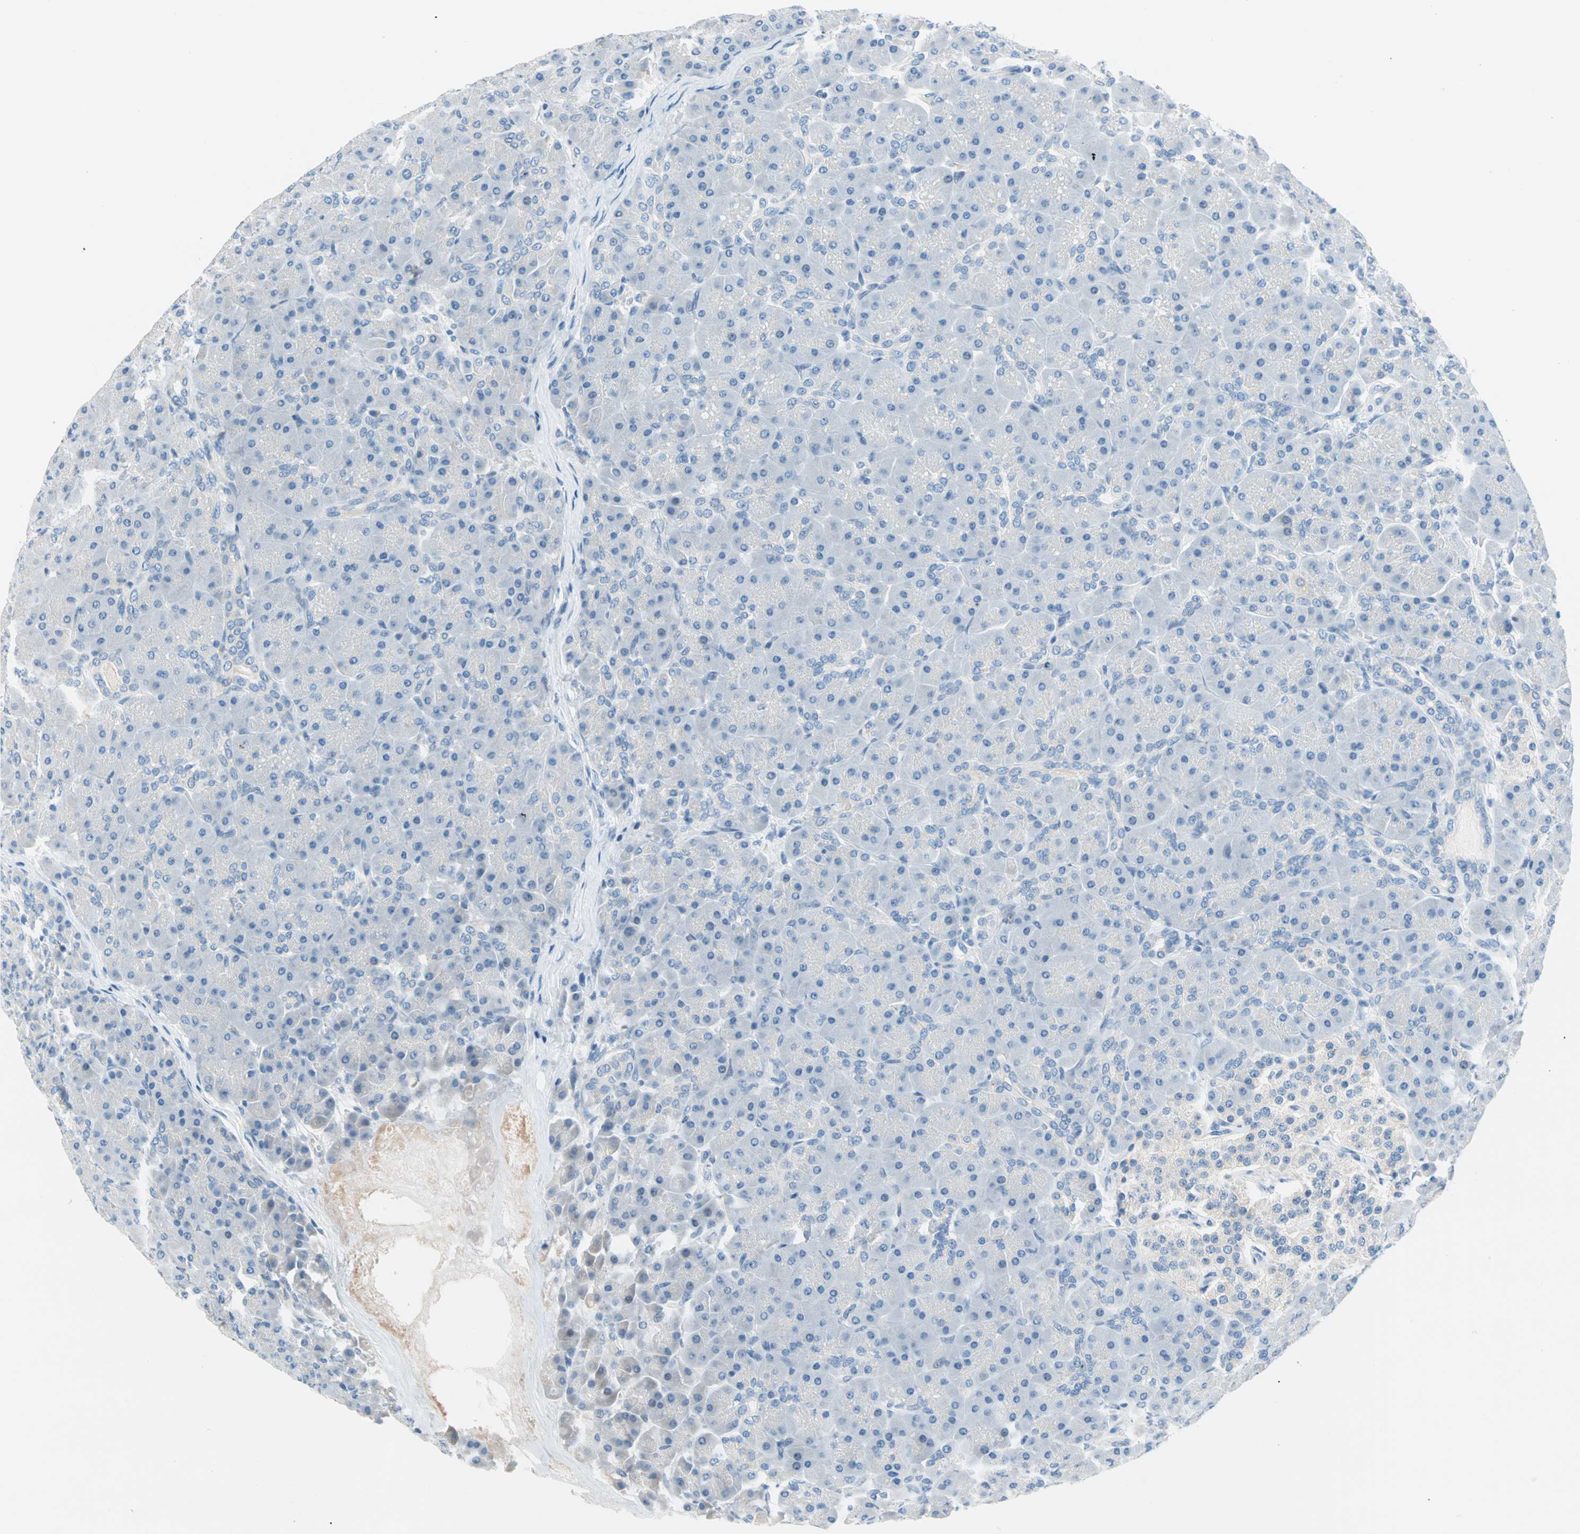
{"staining": {"intensity": "negative", "quantity": "none", "location": "none"}, "tissue": "pancreas", "cell_type": "Exocrine glandular cells", "image_type": "normal", "snomed": [{"axis": "morphology", "description": "Normal tissue, NOS"}, {"axis": "topography", "description": "Pancreas"}], "caption": "Micrograph shows no significant protein staining in exocrine glandular cells of unremarkable pancreas. The staining was performed using DAB to visualize the protein expression in brown, while the nuclei were stained in blue with hematoxylin (Magnification: 20x).", "gene": "TMEM163", "patient": {"sex": "male", "age": 66}}